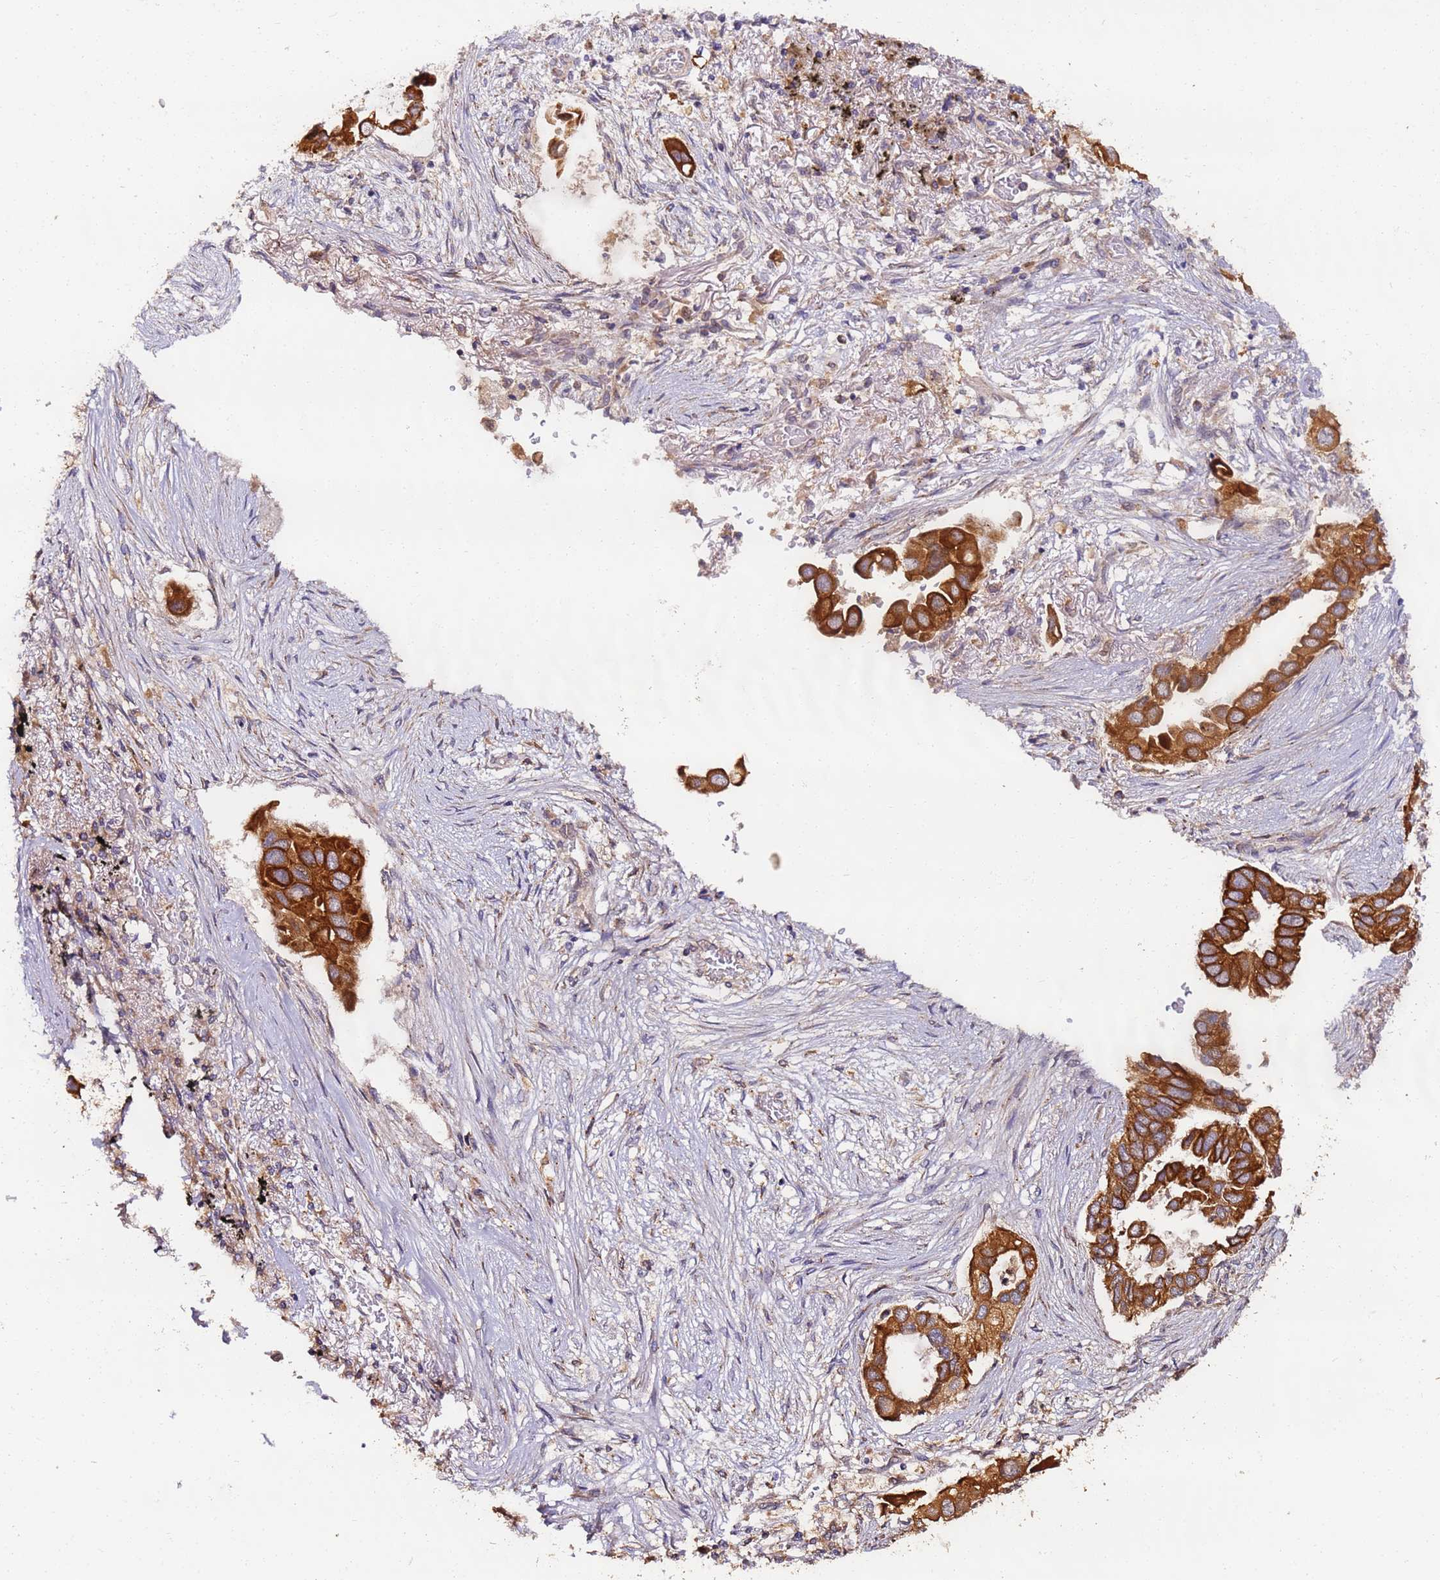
{"staining": {"intensity": "strong", "quantity": ">75%", "location": "cytoplasmic/membranous"}, "tissue": "lung cancer", "cell_type": "Tumor cells", "image_type": "cancer", "snomed": [{"axis": "morphology", "description": "Adenocarcinoma, NOS"}, {"axis": "topography", "description": "Lung"}], "caption": "IHC (DAB) staining of human adenocarcinoma (lung) demonstrates strong cytoplasmic/membranous protein expression in approximately >75% of tumor cells. (DAB (3,3'-diaminobenzidine) IHC with brightfield microscopy, high magnification).", "gene": "TIGAR", "patient": {"sex": "female", "age": 76}}